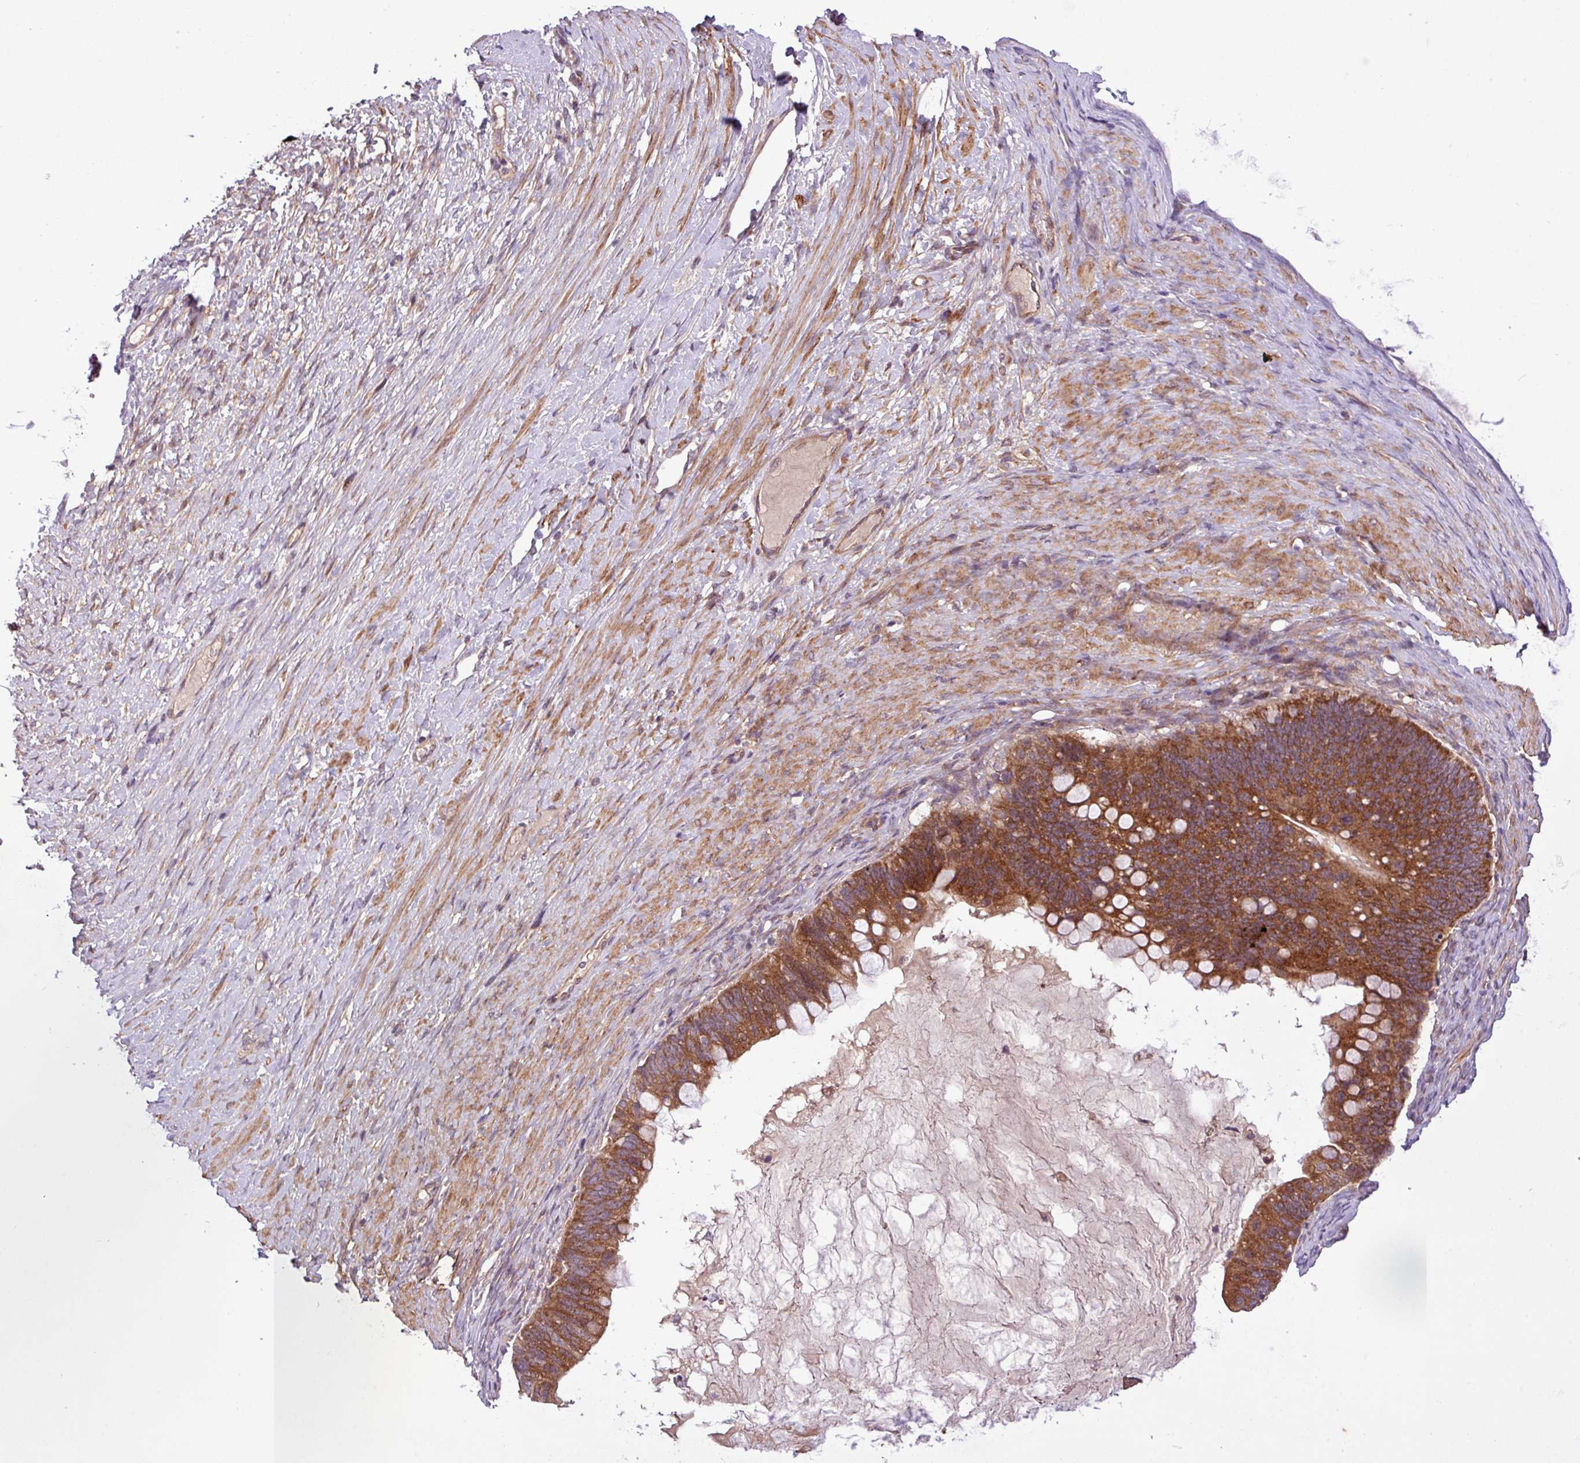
{"staining": {"intensity": "strong", "quantity": ">75%", "location": "cytoplasmic/membranous"}, "tissue": "ovarian cancer", "cell_type": "Tumor cells", "image_type": "cancer", "snomed": [{"axis": "morphology", "description": "Cystadenocarcinoma, mucinous, NOS"}, {"axis": "topography", "description": "Ovary"}], "caption": "Ovarian cancer tissue demonstrates strong cytoplasmic/membranous expression in approximately >75% of tumor cells, visualized by immunohistochemistry.", "gene": "TIMM10B", "patient": {"sex": "female", "age": 61}}